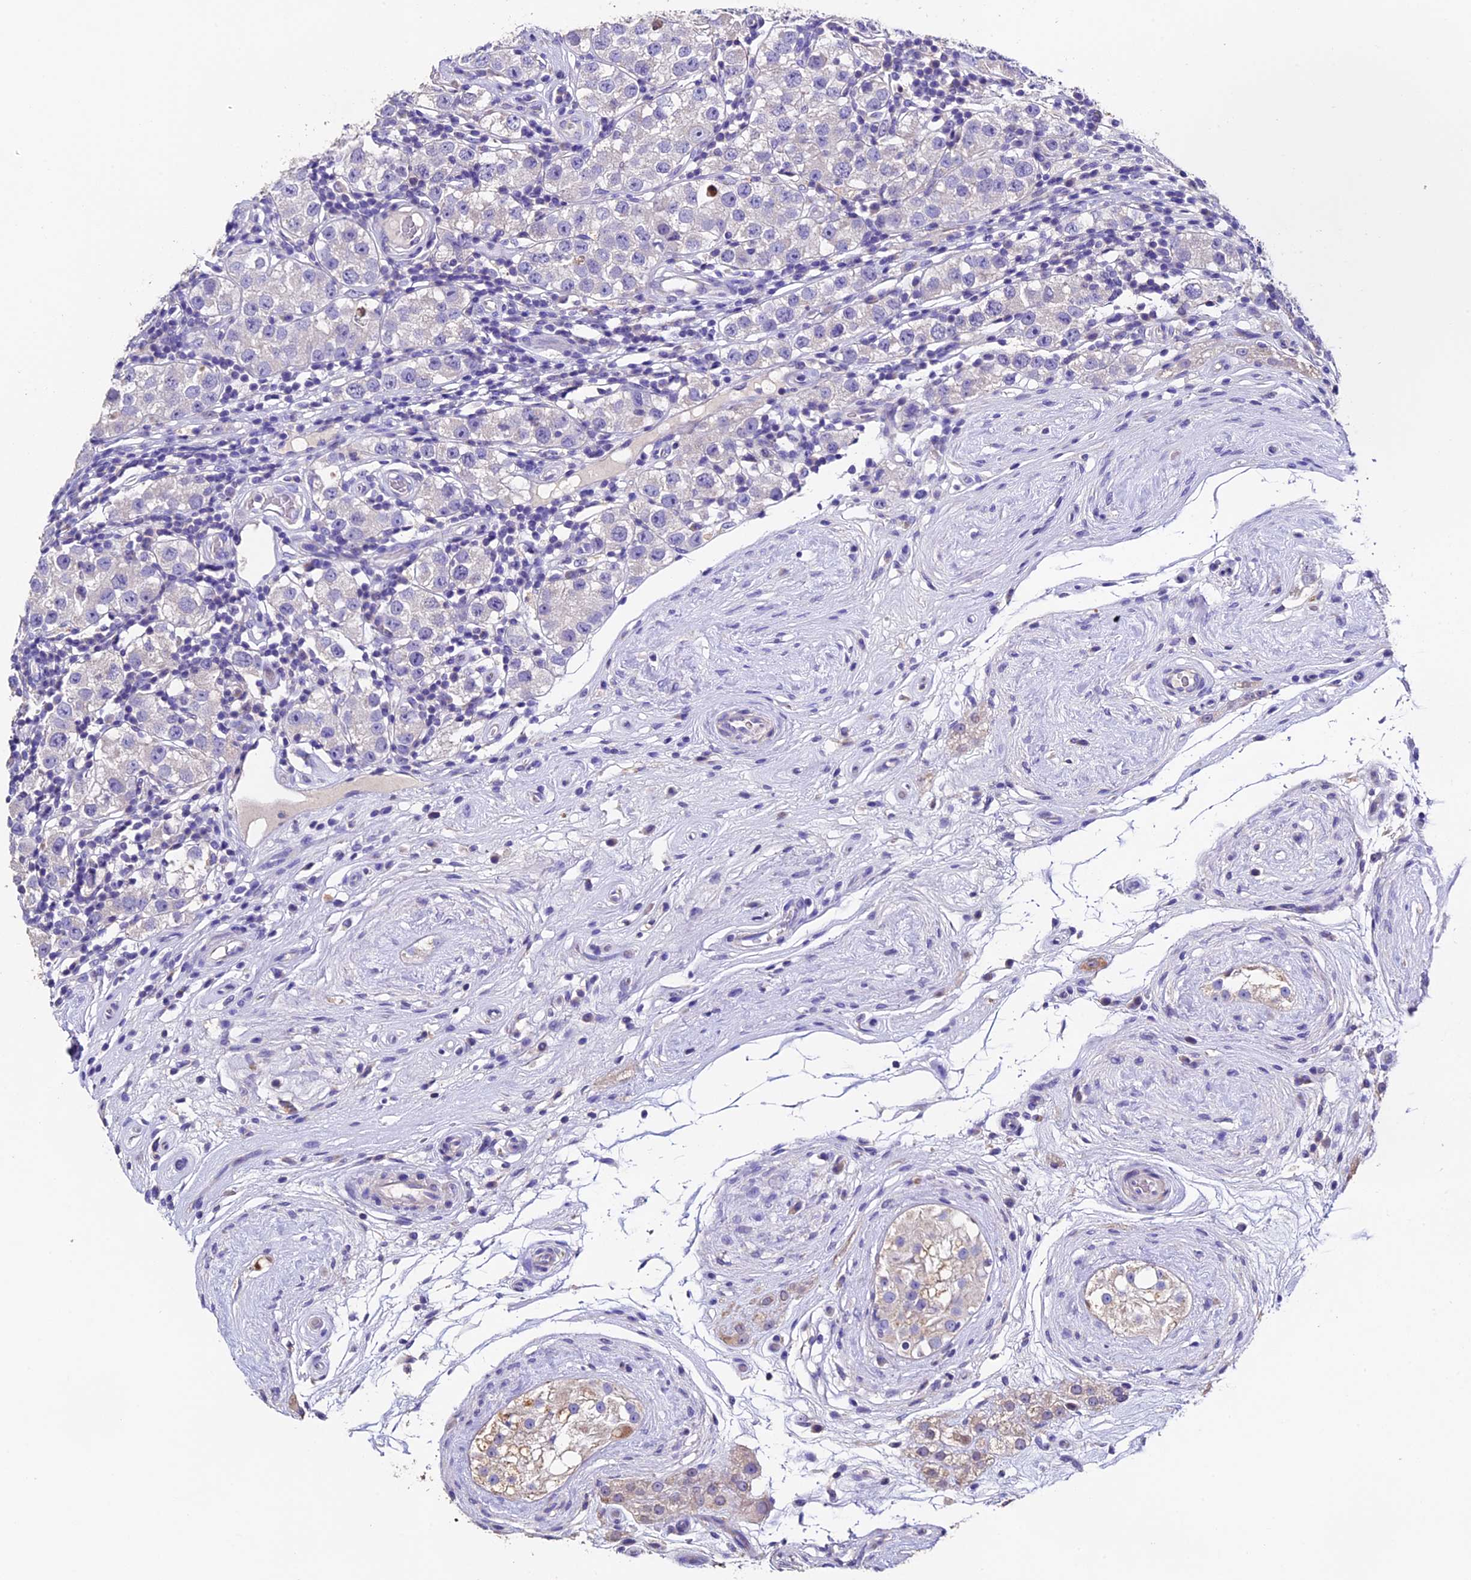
{"staining": {"intensity": "negative", "quantity": "none", "location": "none"}, "tissue": "testis cancer", "cell_type": "Tumor cells", "image_type": "cancer", "snomed": [{"axis": "morphology", "description": "Seminoma, NOS"}, {"axis": "topography", "description": "Testis"}], "caption": "The immunohistochemistry photomicrograph has no significant expression in tumor cells of testis cancer tissue.", "gene": "FBXW9", "patient": {"sex": "male", "age": 34}}